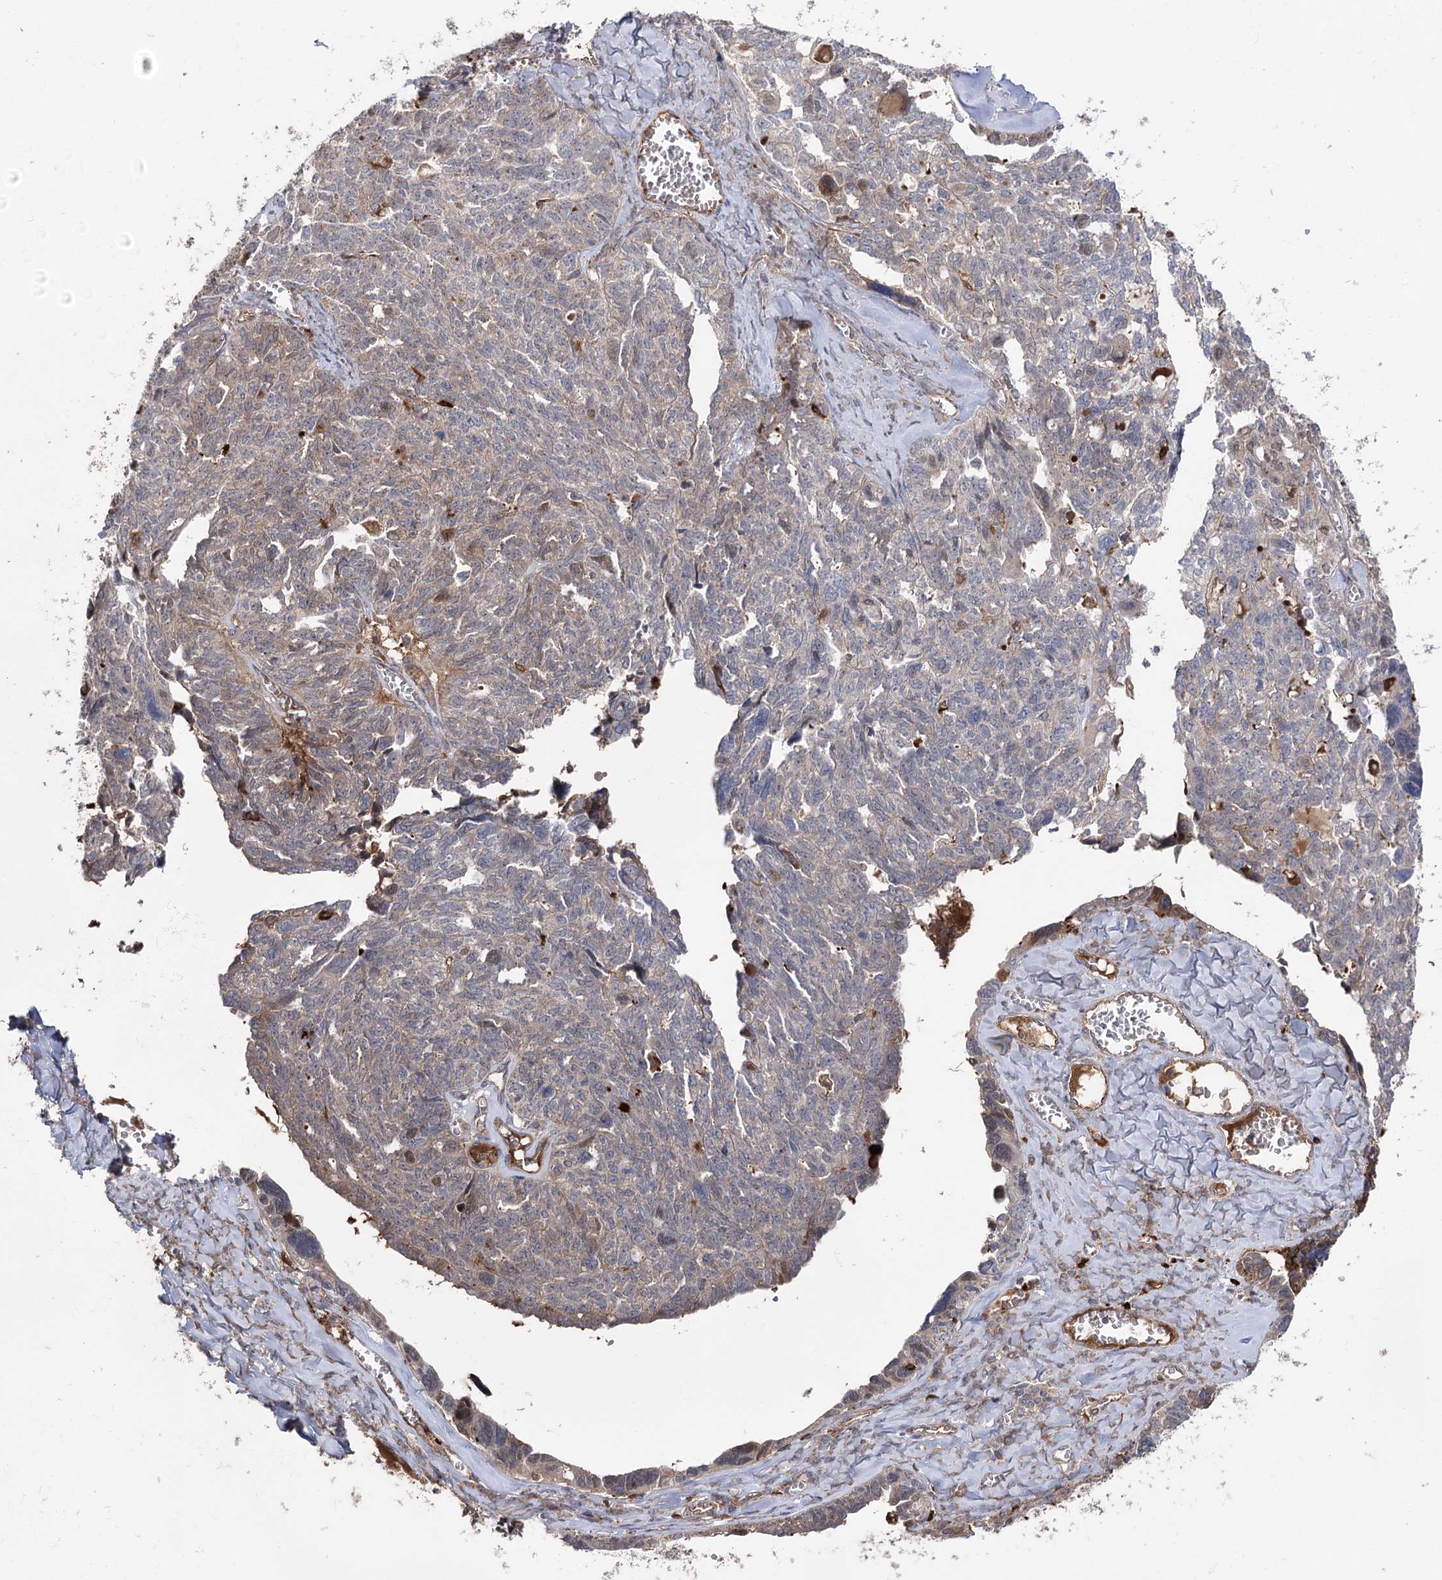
{"staining": {"intensity": "weak", "quantity": "<25%", "location": "cytoplasmic/membranous,nuclear"}, "tissue": "ovarian cancer", "cell_type": "Tumor cells", "image_type": "cancer", "snomed": [{"axis": "morphology", "description": "Cystadenocarcinoma, serous, NOS"}, {"axis": "topography", "description": "Ovary"}], "caption": "Immunohistochemical staining of serous cystadenocarcinoma (ovarian) exhibits no significant positivity in tumor cells.", "gene": "OTUD1", "patient": {"sex": "female", "age": 79}}